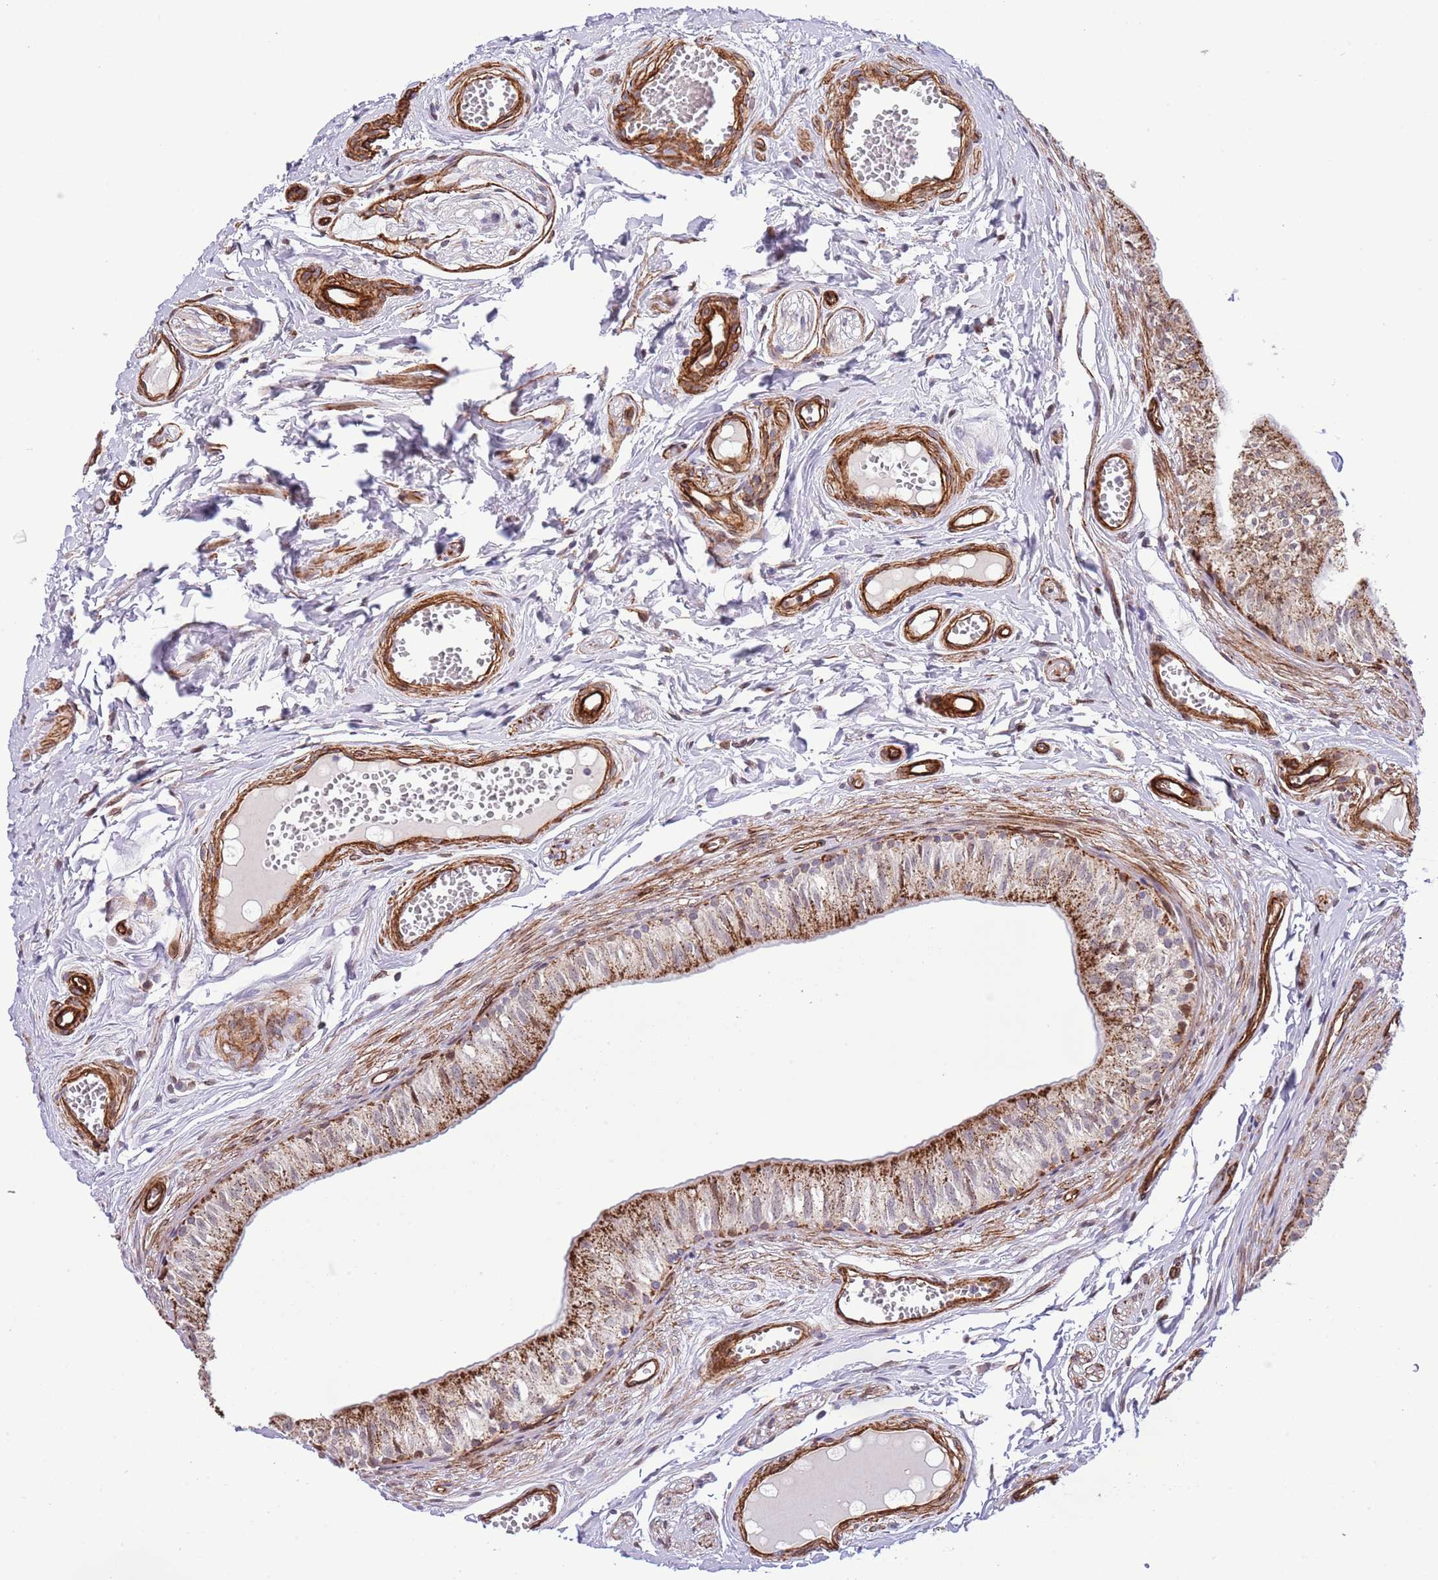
{"staining": {"intensity": "strong", "quantity": "25%-75%", "location": "cytoplasmic/membranous"}, "tissue": "epididymis", "cell_type": "Glandular cells", "image_type": "normal", "snomed": [{"axis": "morphology", "description": "Normal tissue, NOS"}, {"axis": "topography", "description": "Epididymis"}], "caption": "This photomicrograph shows unremarkable epididymis stained with immunohistochemistry to label a protein in brown. The cytoplasmic/membranous of glandular cells show strong positivity for the protein. Nuclei are counter-stained blue.", "gene": "NEK3", "patient": {"sex": "male", "age": 37}}